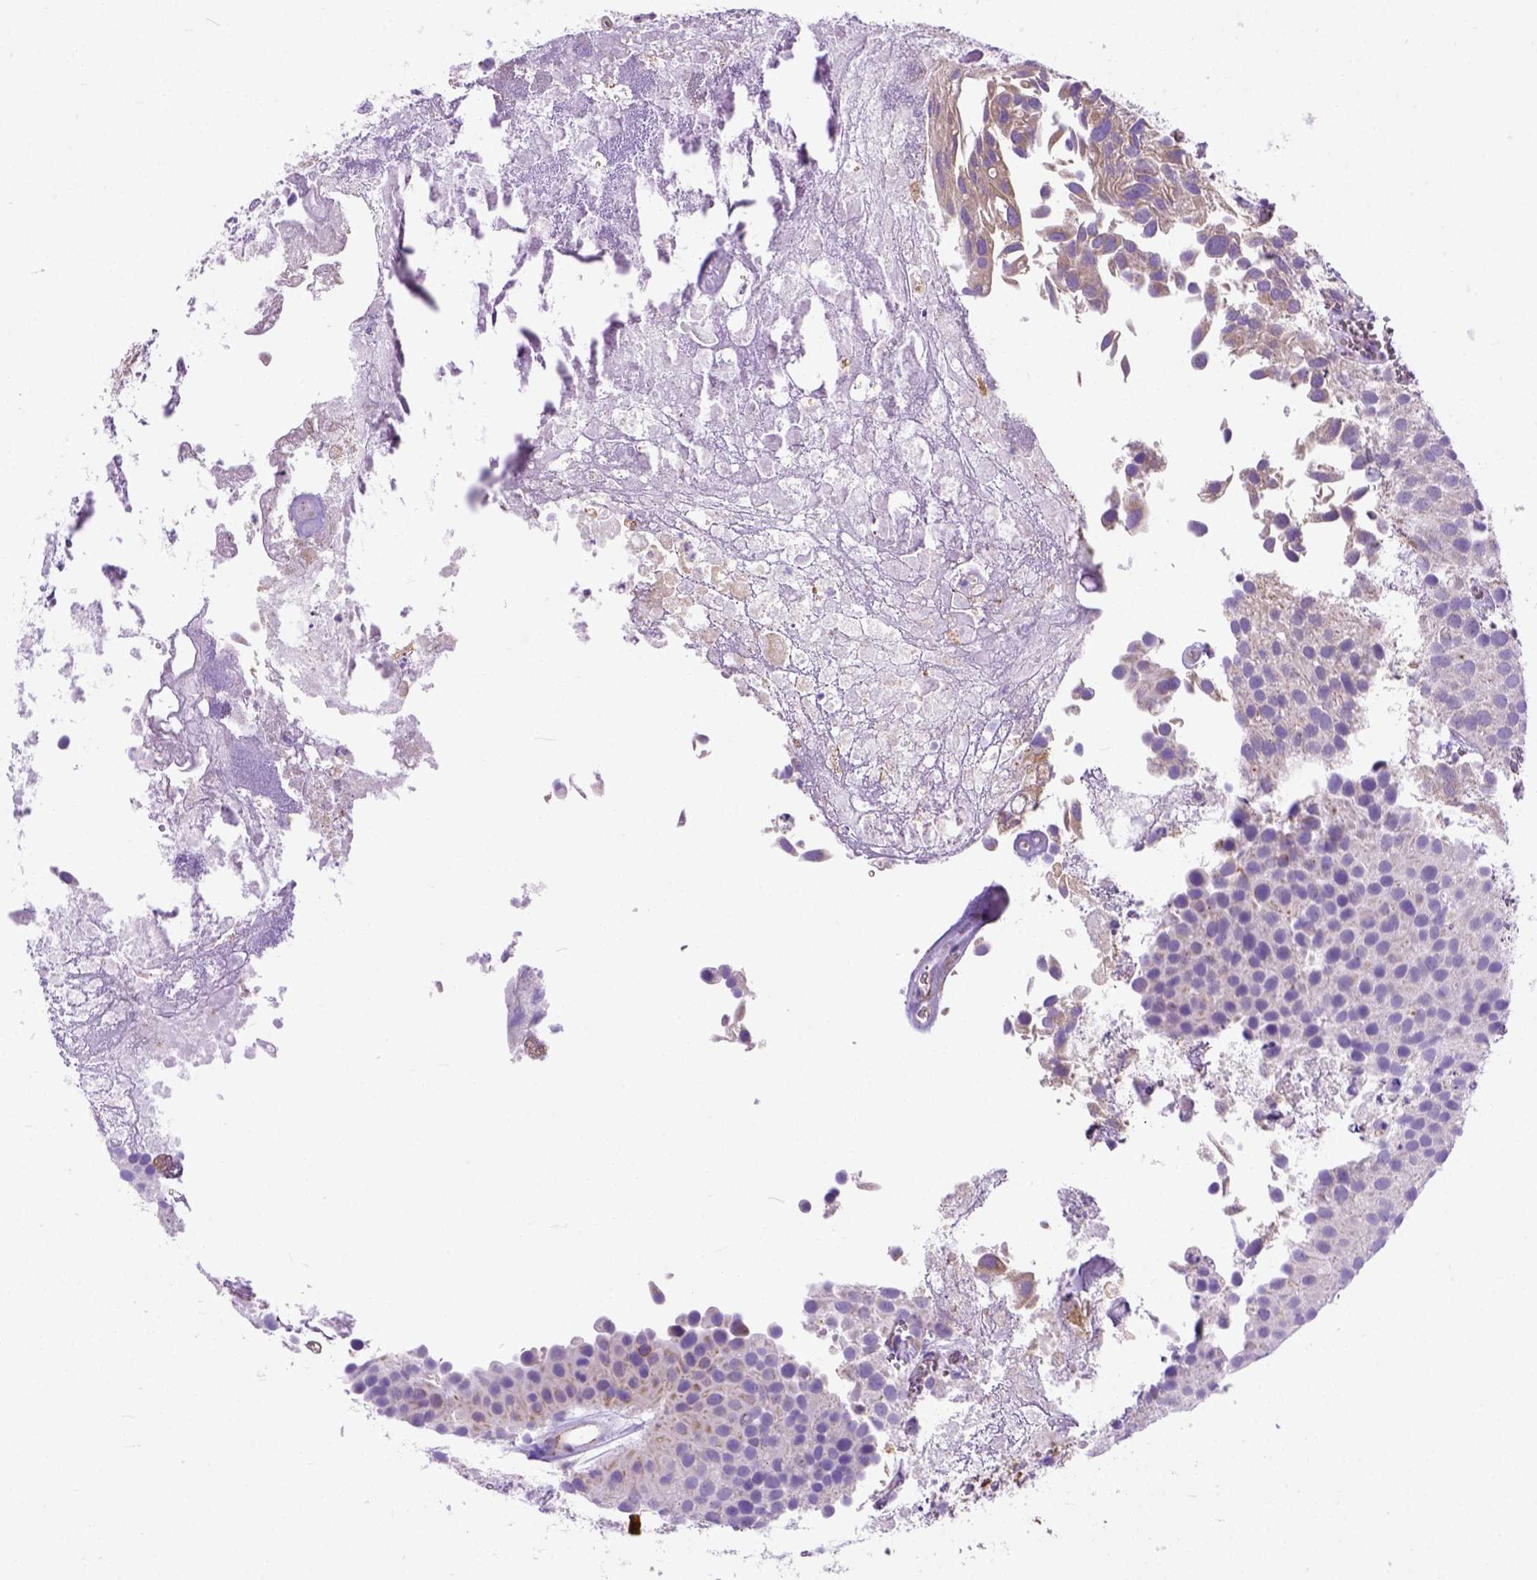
{"staining": {"intensity": "weak", "quantity": "<25%", "location": "cytoplasmic/membranous"}, "tissue": "urothelial cancer", "cell_type": "Tumor cells", "image_type": "cancer", "snomed": [{"axis": "morphology", "description": "Urothelial carcinoma, Low grade"}, {"axis": "topography", "description": "Urinary bladder"}], "caption": "Immunohistochemical staining of human low-grade urothelial carcinoma displays no significant staining in tumor cells.", "gene": "PLK4", "patient": {"sex": "female", "age": 69}}